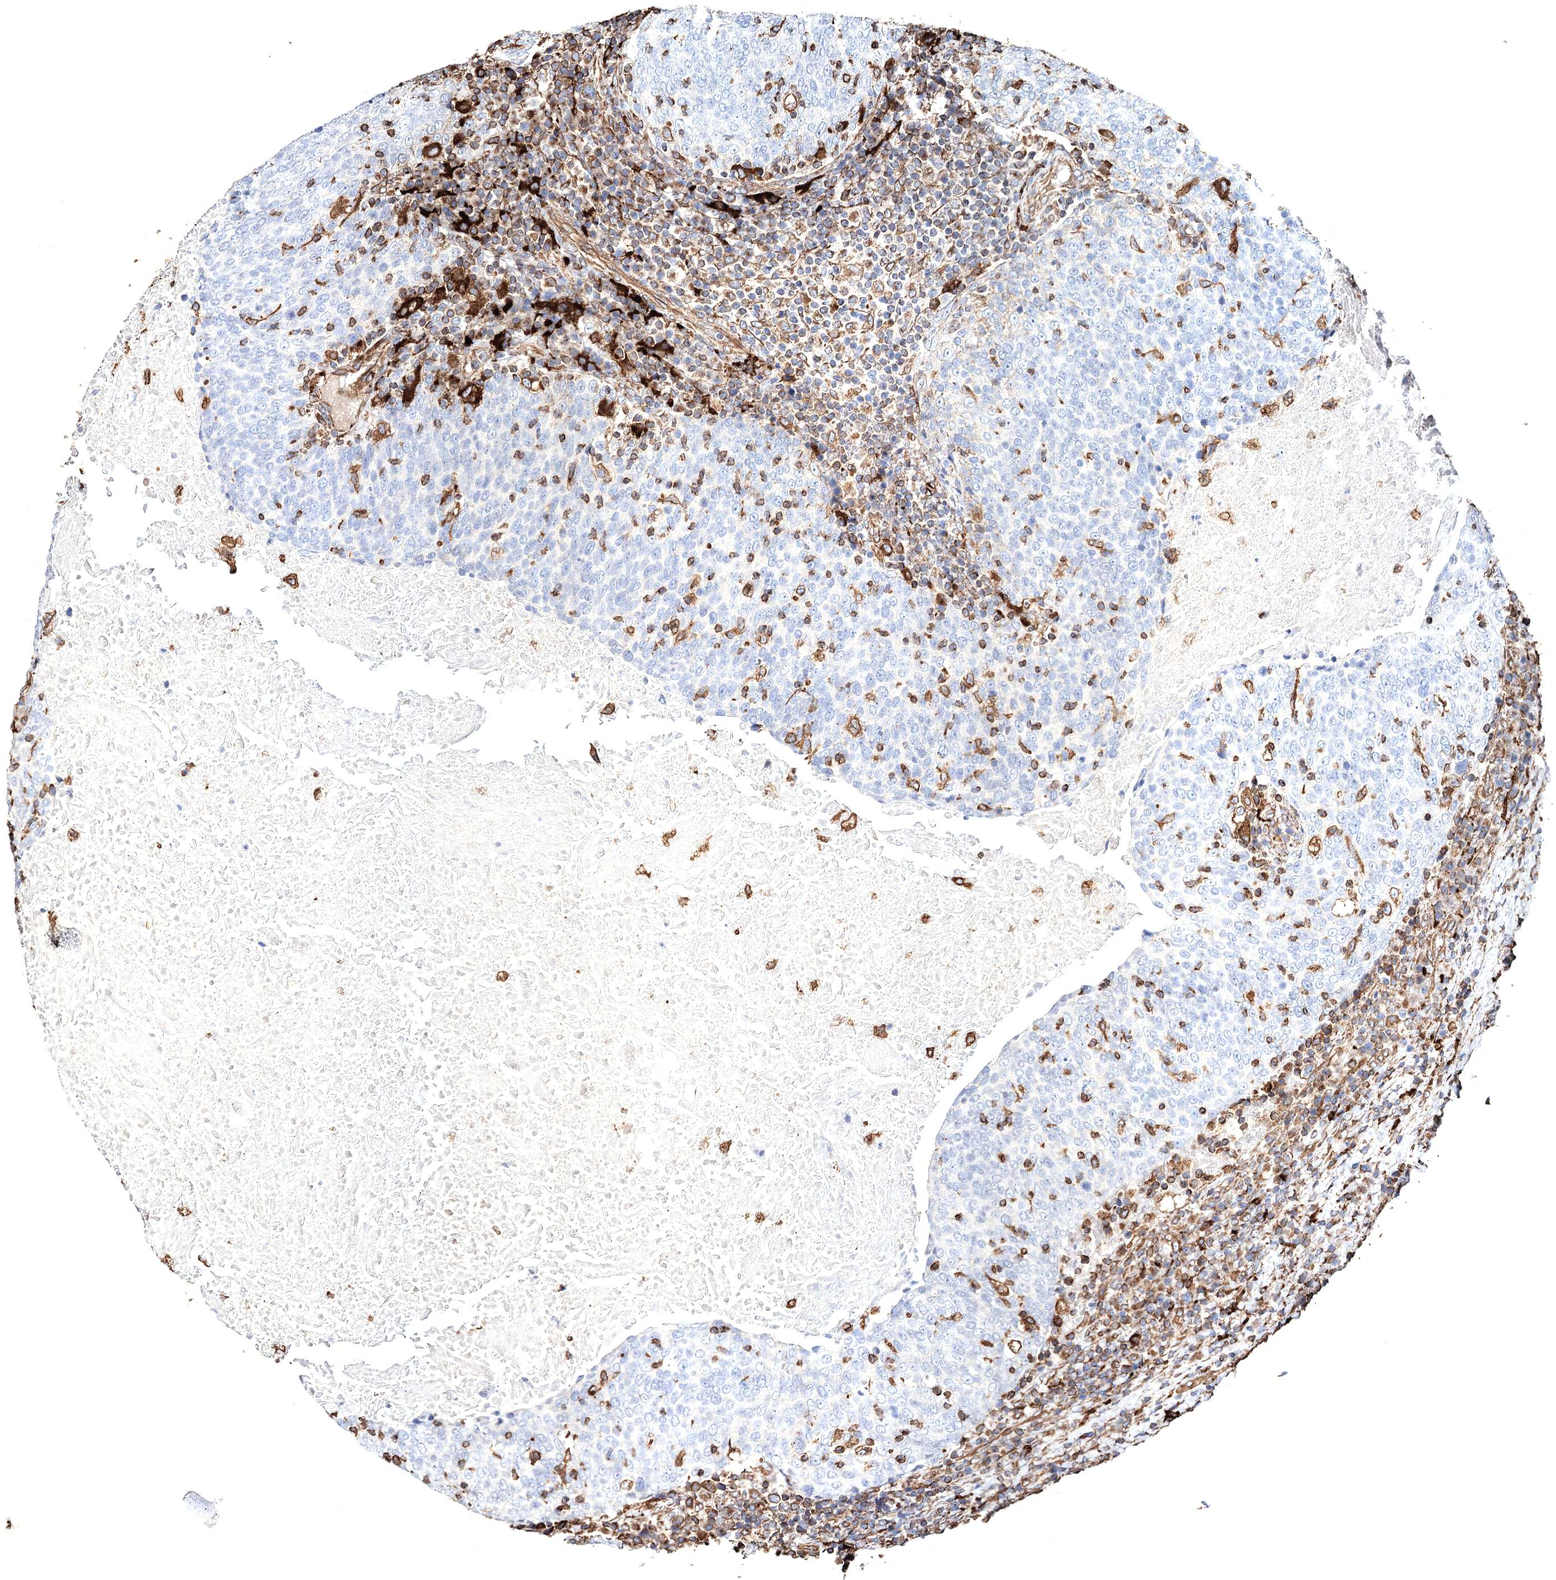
{"staining": {"intensity": "negative", "quantity": "none", "location": "none"}, "tissue": "head and neck cancer", "cell_type": "Tumor cells", "image_type": "cancer", "snomed": [{"axis": "morphology", "description": "Squamous cell carcinoma, NOS"}, {"axis": "morphology", "description": "Squamous cell carcinoma, metastatic, NOS"}, {"axis": "topography", "description": "Lymph node"}, {"axis": "topography", "description": "Head-Neck"}], "caption": "Tumor cells show no significant staining in head and neck cancer.", "gene": "CLEC4M", "patient": {"sex": "male", "age": 62}}